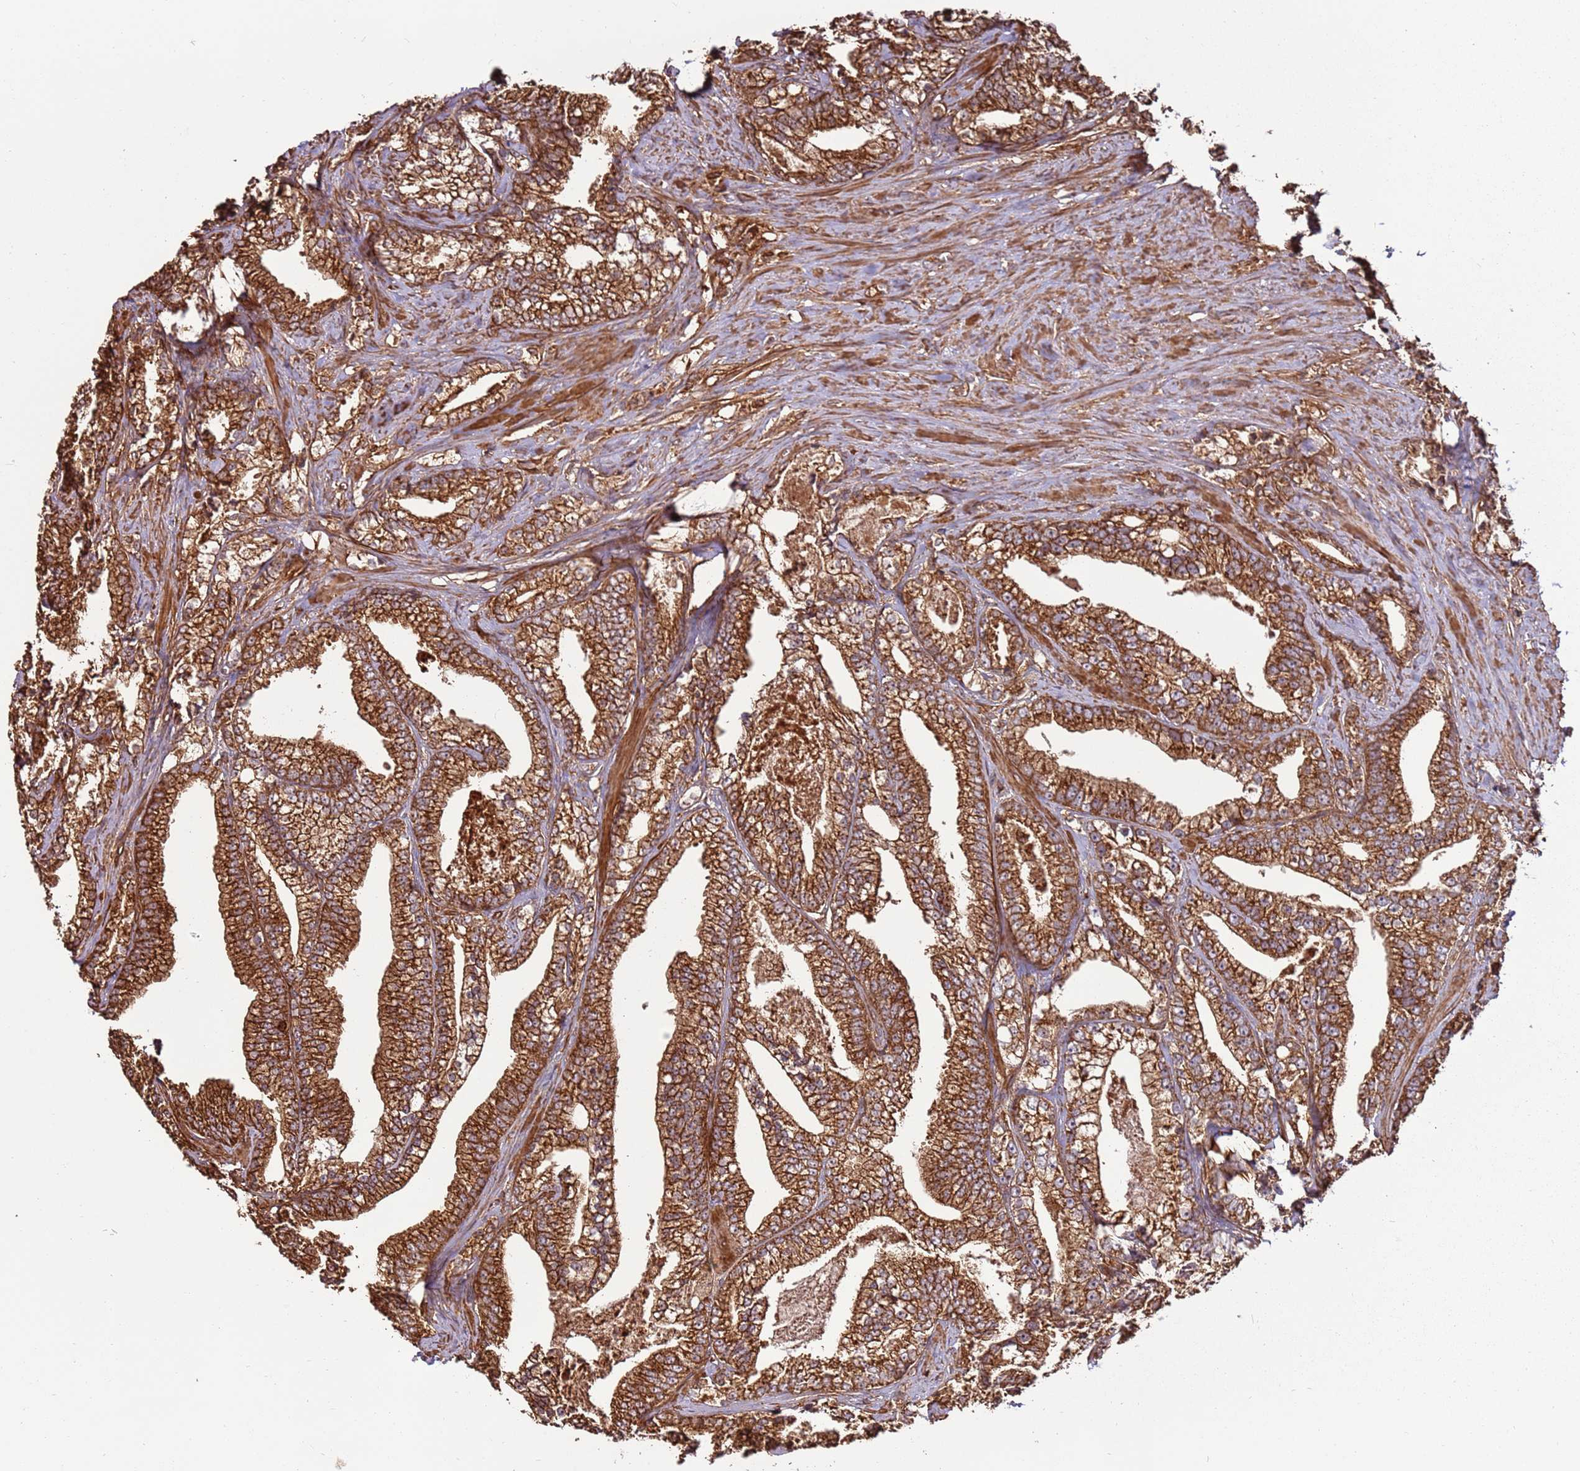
{"staining": {"intensity": "strong", "quantity": ">75%", "location": "cytoplasmic/membranous"}, "tissue": "prostate cancer", "cell_type": "Tumor cells", "image_type": "cancer", "snomed": [{"axis": "morphology", "description": "Adenocarcinoma, High grade"}, {"axis": "topography", "description": "Prostate and seminal vesicle, NOS"}], "caption": "High-power microscopy captured an IHC image of prostate cancer, revealing strong cytoplasmic/membranous expression in about >75% of tumor cells.", "gene": "ACVR2A", "patient": {"sex": "male", "age": 67}}